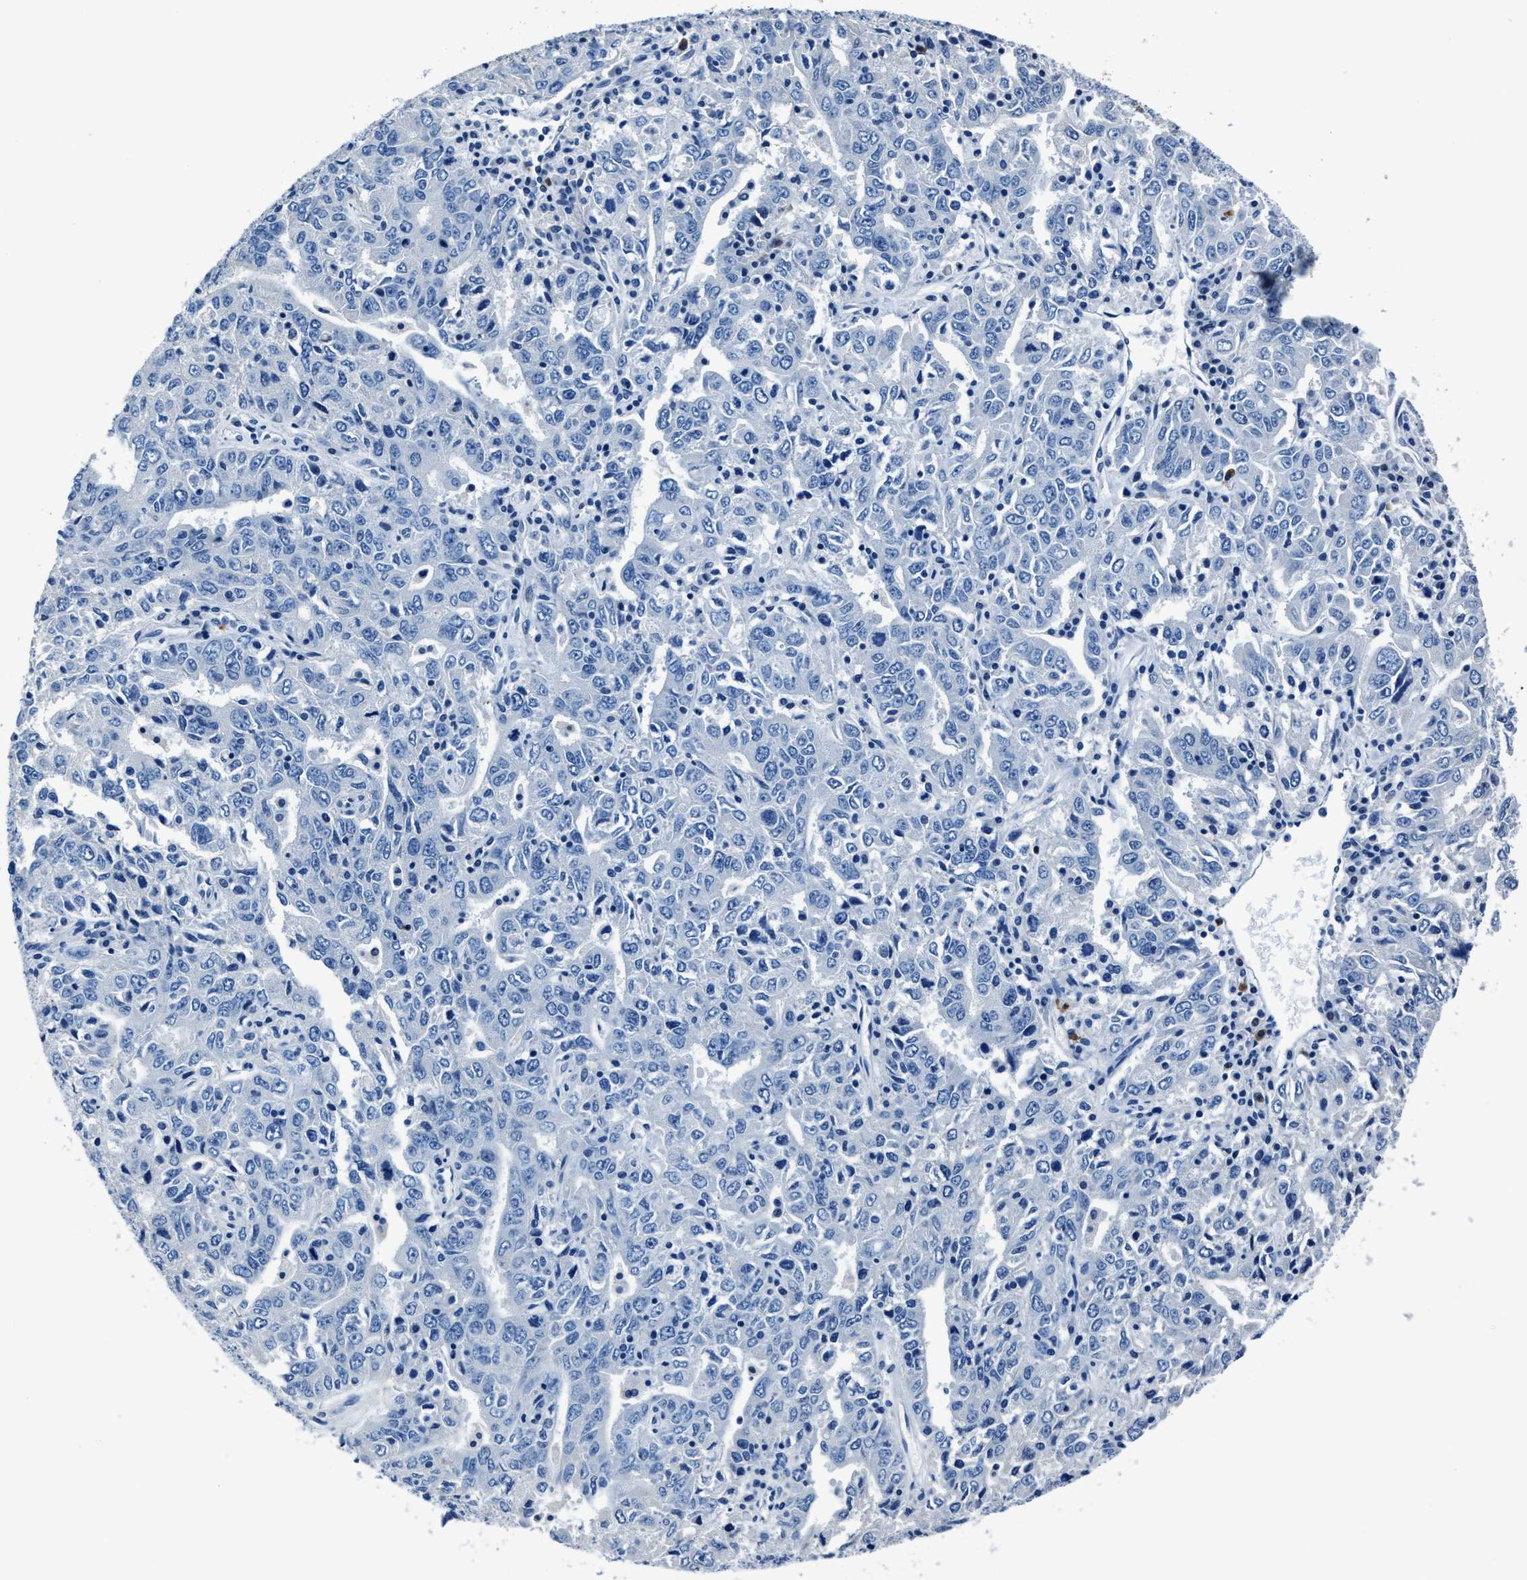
{"staining": {"intensity": "negative", "quantity": "none", "location": "none"}, "tissue": "ovarian cancer", "cell_type": "Tumor cells", "image_type": "cancer", "snomed": [{"axis": "morphology", "description": "Carcinoma, endometroid"}, {"axis": "topography", "description": "Ovary"}], "caption": "Immunohistochemistry of ovarian endometroid carcinoma reveals no positivity in tumor cells.", "gene": "NACAD", "patient": {"sex": "female", "age": 62}}